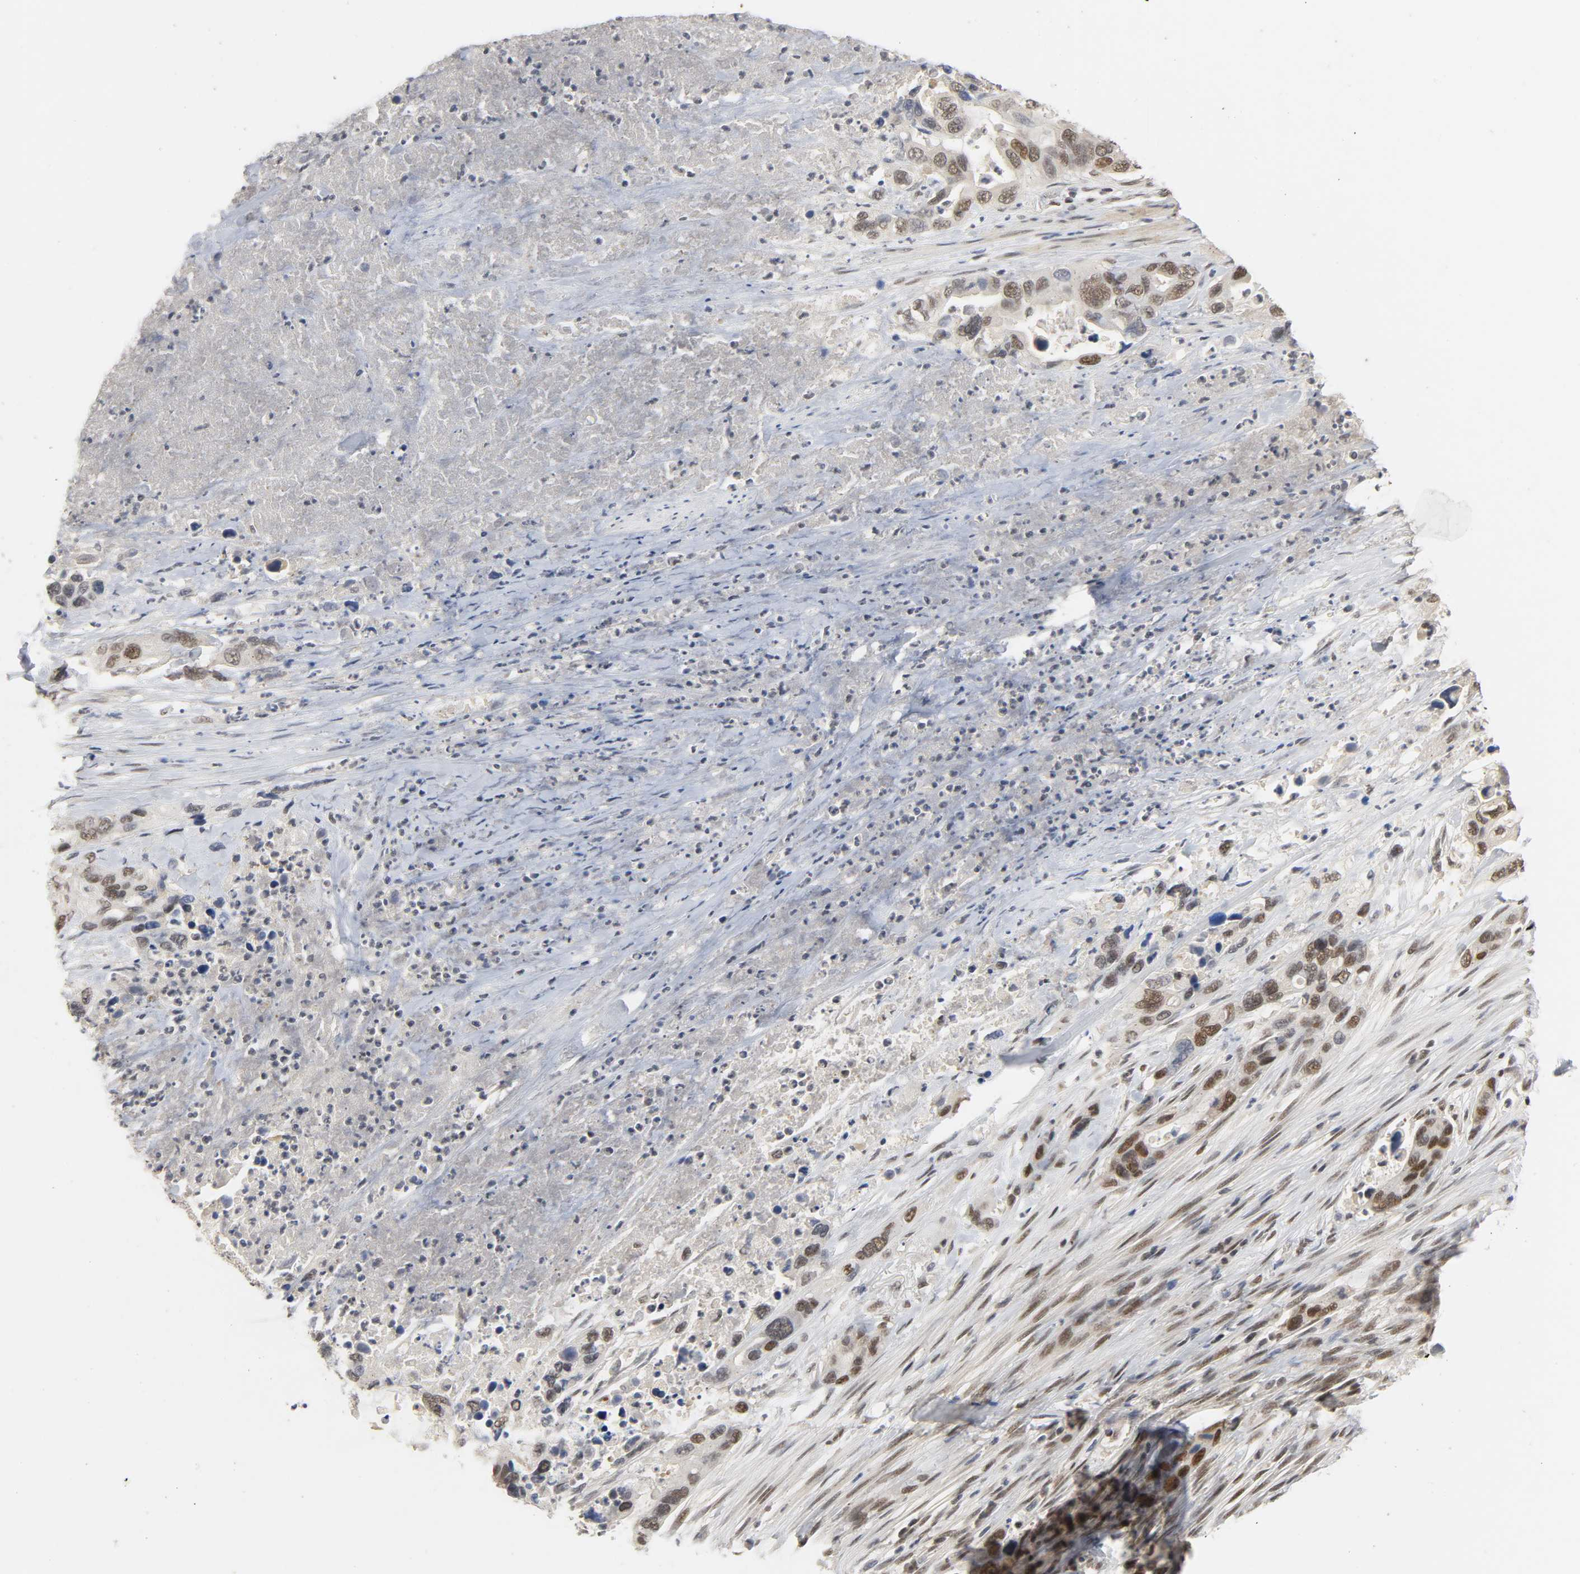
{"staining": {"intensity": "moderate", "quantity": ">75%", "location": "nuclear"}, "tissue": "pancreatic cancer", "cell_type": "Tumor cells", "image_type": "cancer", "snomed": [{"axis": "morphology", "description": "Adenocarcinoma, NOS"}, {"axis": "topography", "description": "Pancreas"}], "caption": "This micrograph exhibits immunohistochemistry staining of pancreatic cancer, with medium moderate nuclear positivity in about >75% of tumor cells.", "gene": "NCOA6", "patient": {"sex": "female", "age": 71}}